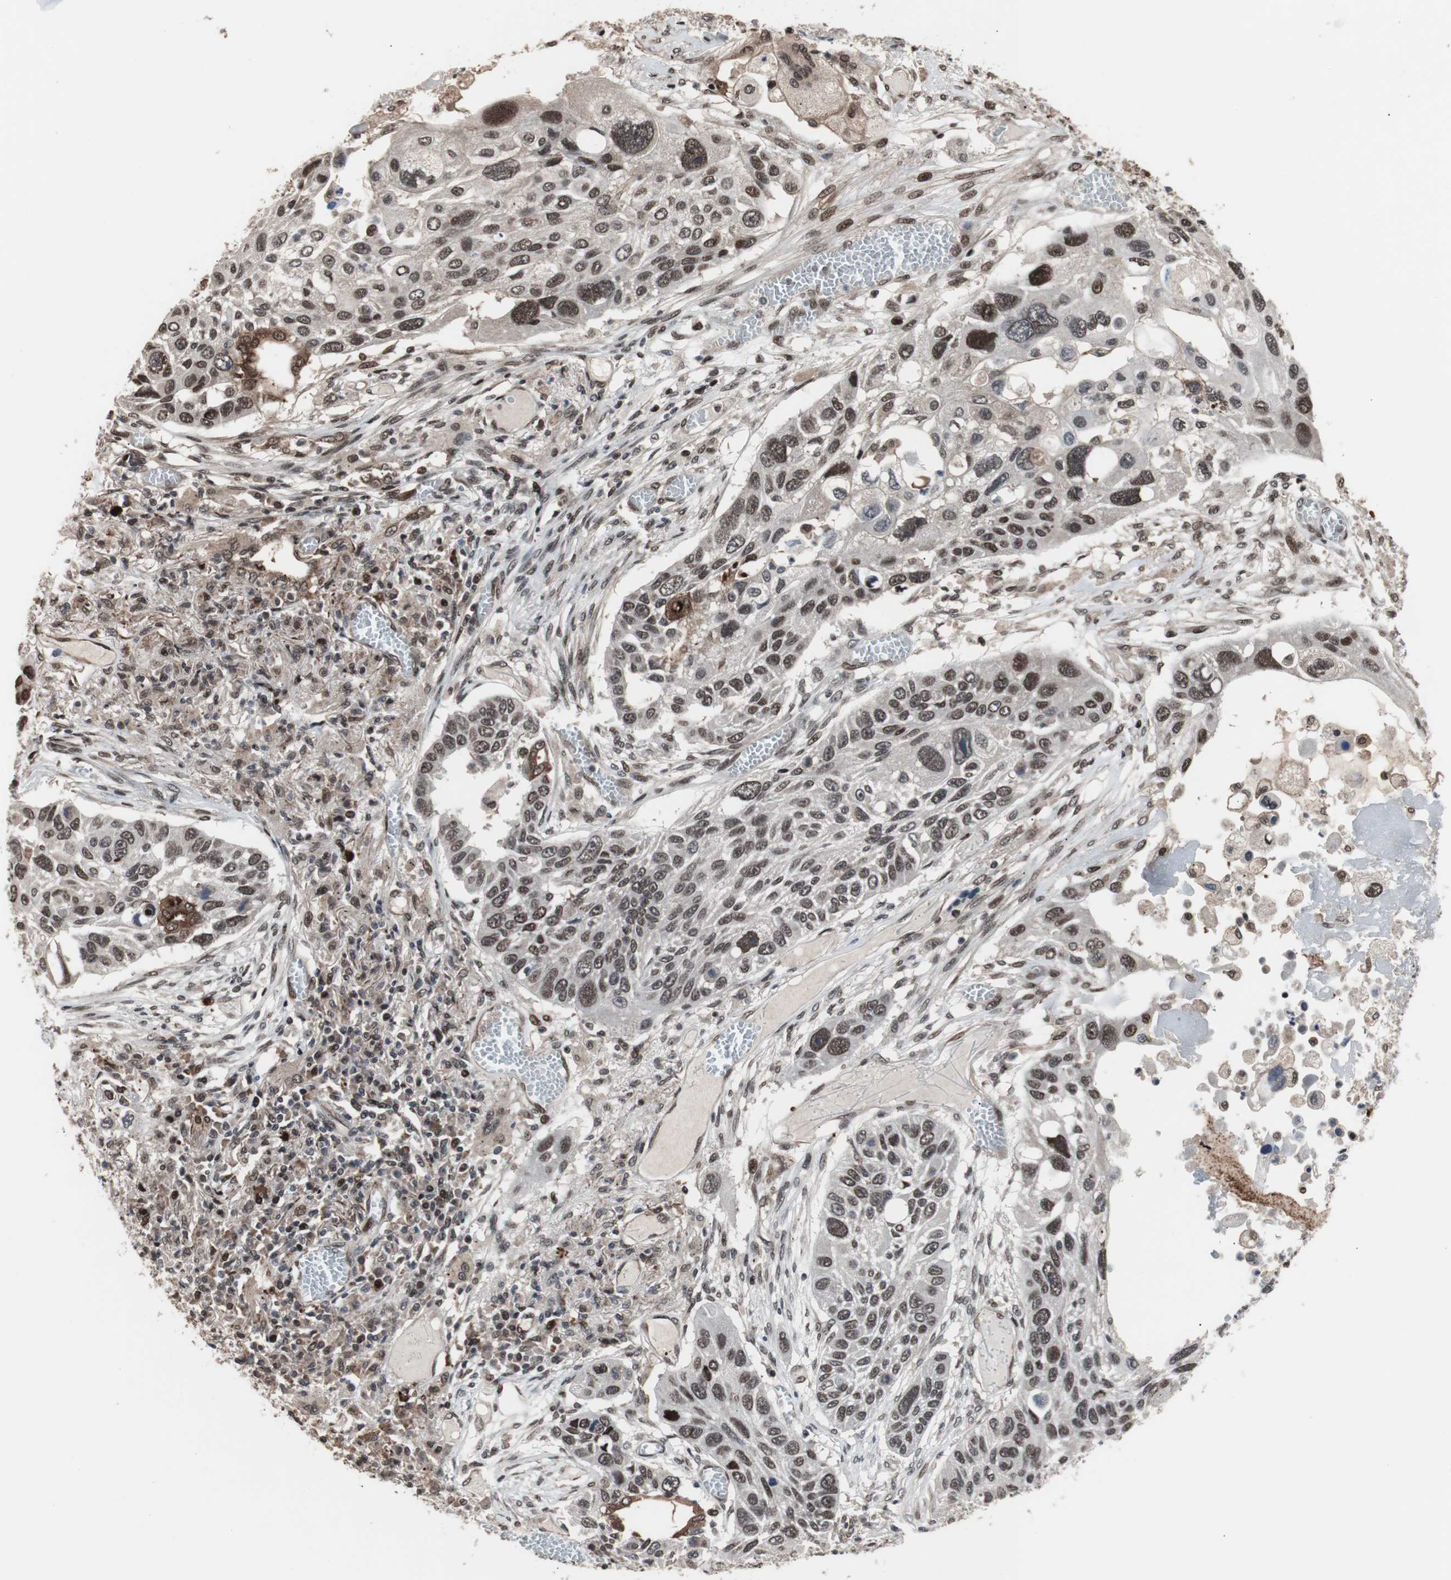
{"staining": {"intensity": "moderate", "quantity": "25%-75%", "location": "nuclear"}, "tissue": "lung cancer", "cell_type": "Tumor cells", "image_type": "cancer", "snomed": [{"axis": "morphology", "description": "Squamous cell carcinoma, NOS"}, {"axis": "topography", "description": "Lung"}], "caption": "Immunohistochemical staining of human squamous cell carcinoma (lung) exhibits medium levels of moderate nuclear protein expression in approximately 25%-75% of tumor cells. The protein is shown in brown color, while the nuclei are stained blue.", "gene": "POGZ", "patient": {"sex": "male", "age": 71}}